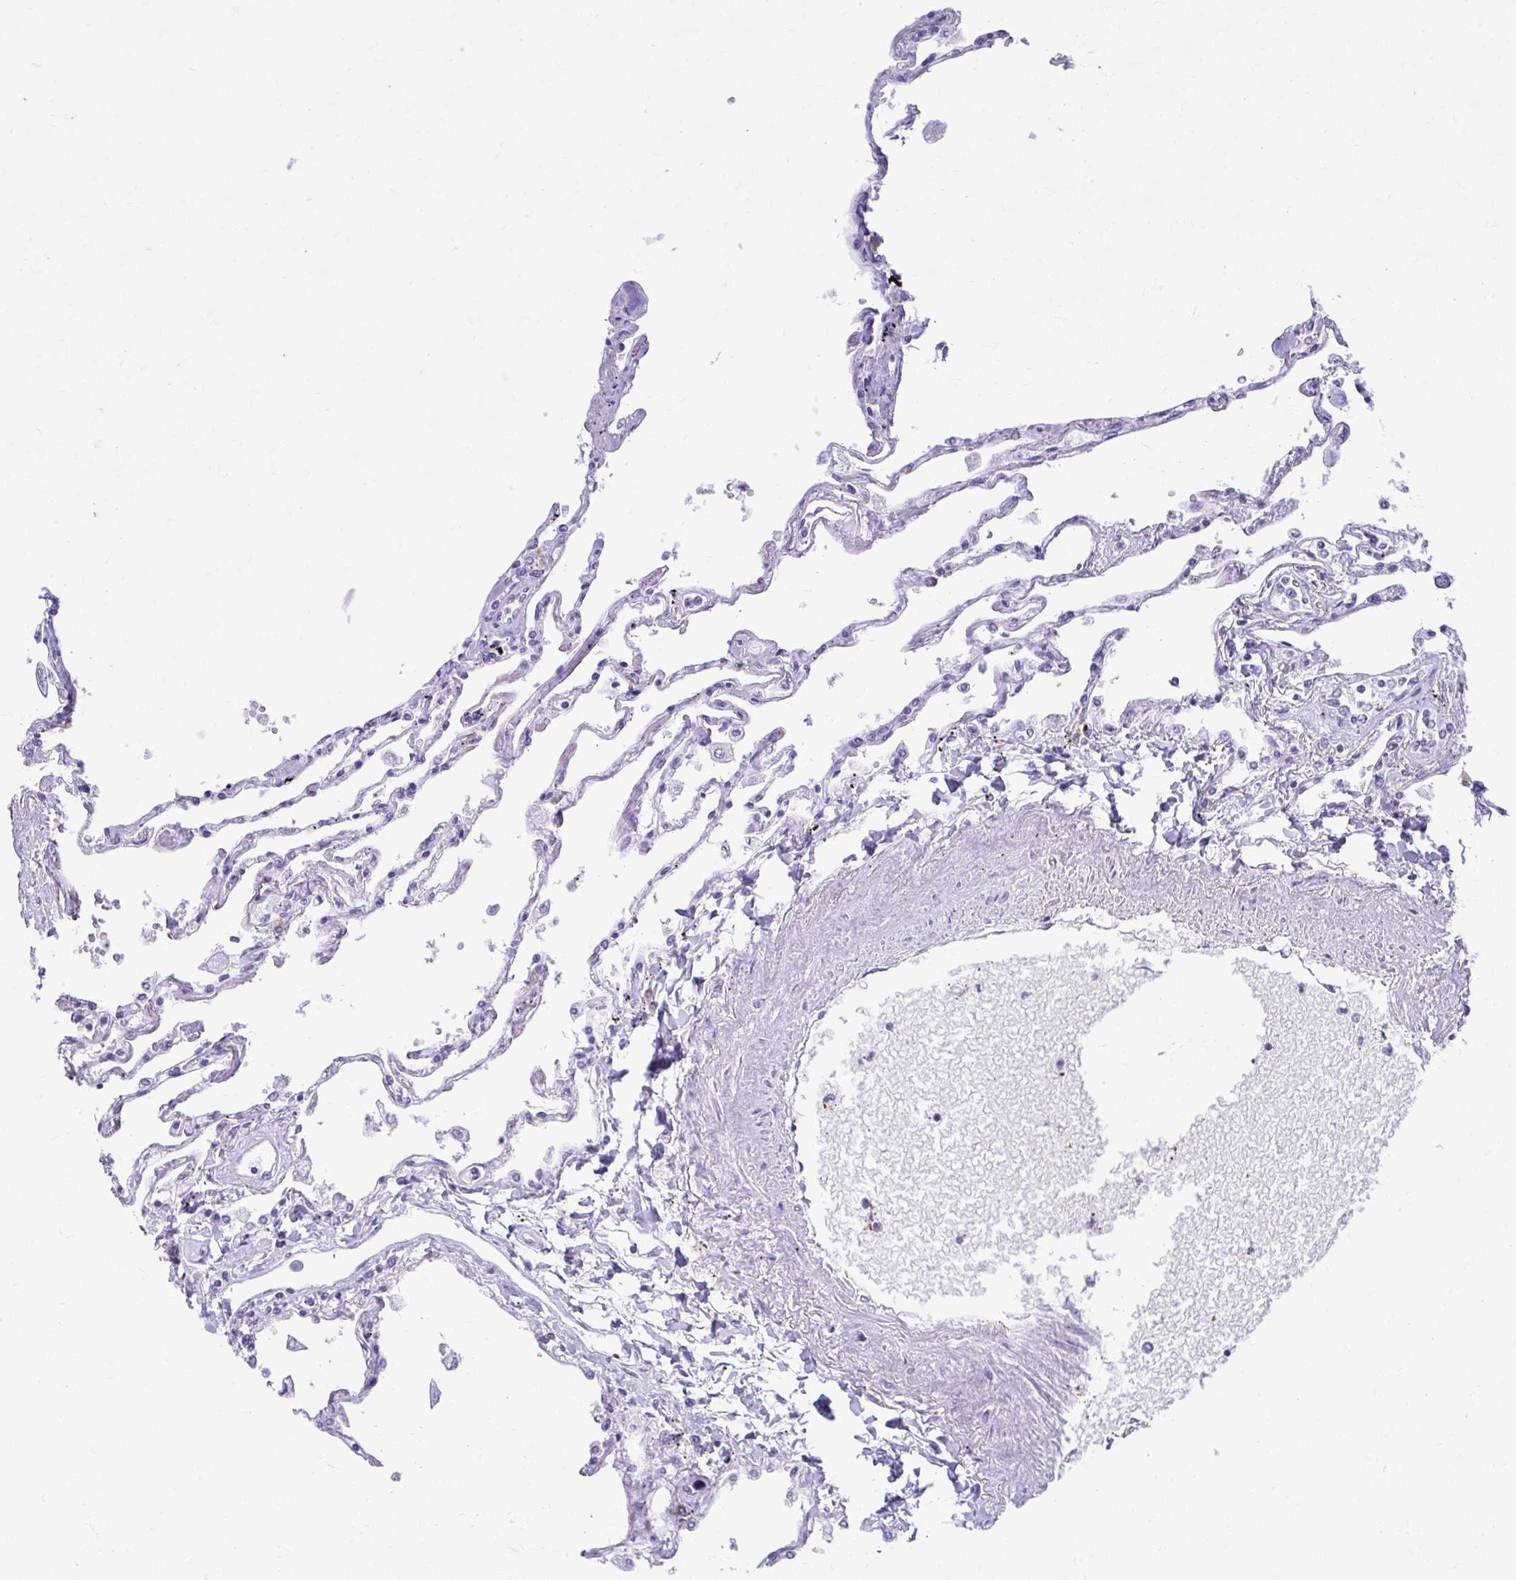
{"staining": {"intensity": "negative", "quantity": "none", "location": "none"}, "tissue": "lung", "cell_type": "Alveolar cells", "image_type": "normal", "snomed": [{"axis": "morphology", "description": "Normal tissue, NOS"}, {"axis": "topography", "description": "Lung"}], "caption": "Immunohistochemistry (IHC) photomicrograph of unremarkable lung stained for a protein (brown), which displays no staining in alveolar cells.", "gene": "ATP4B", "patient": {"sex": "female", "age": 67}}